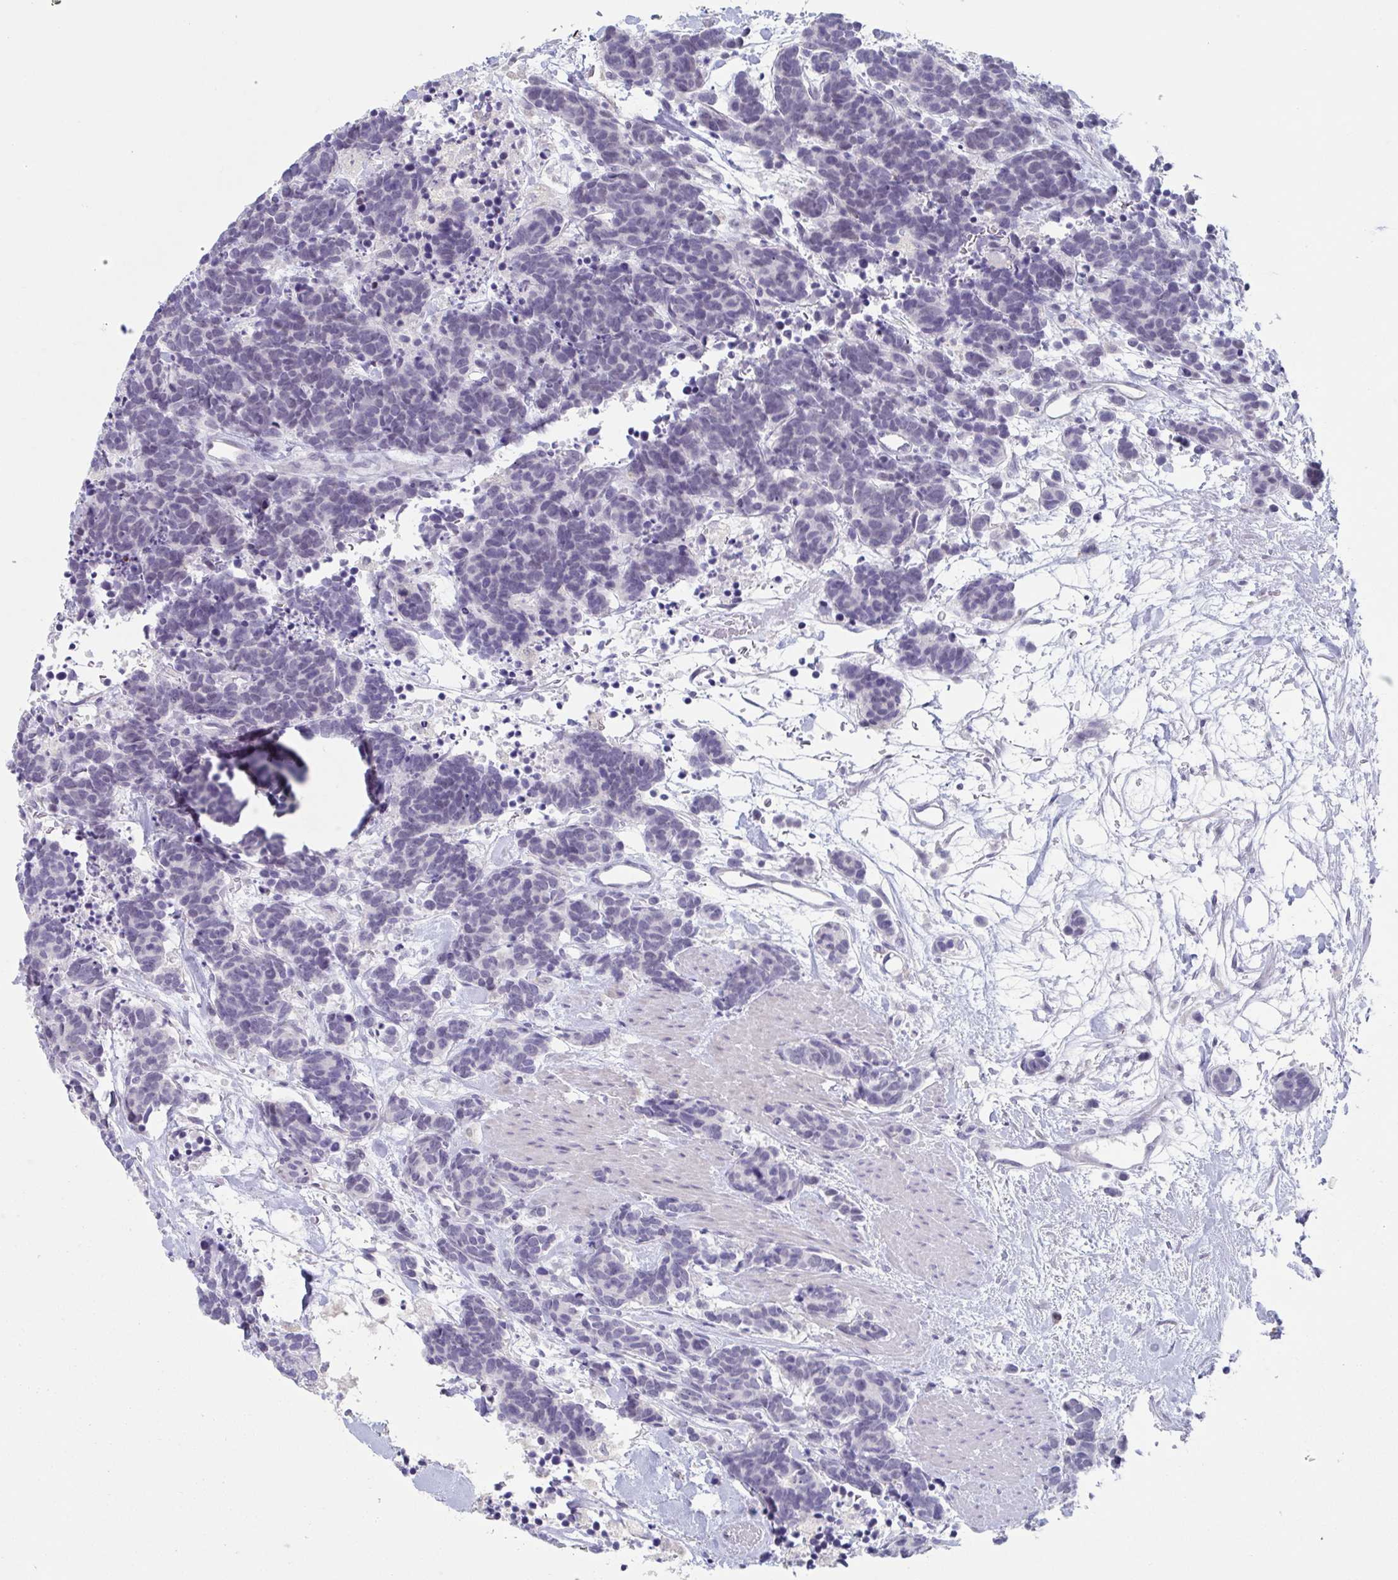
{"staining": {"intensity": "negative", "quantity": "none", "location": "none"}, "tissue": "carcinoid", "cell_type": "Tumor cells", "image_type": "cancer", "snomed": [{"axis": "morphology", "description": "Carcinoma, NOS"}, {"axis": "morphology", "description": "Carcinoid, malignant, NOS"}, {"axis": "topography", "description": "Prostate"}], "caption": "The micrograph exhibits no staining of tumor cells in carcinoid (malignant).", "gene": "NOXRED1", "patient": {"sex": "male", "age": 57}}